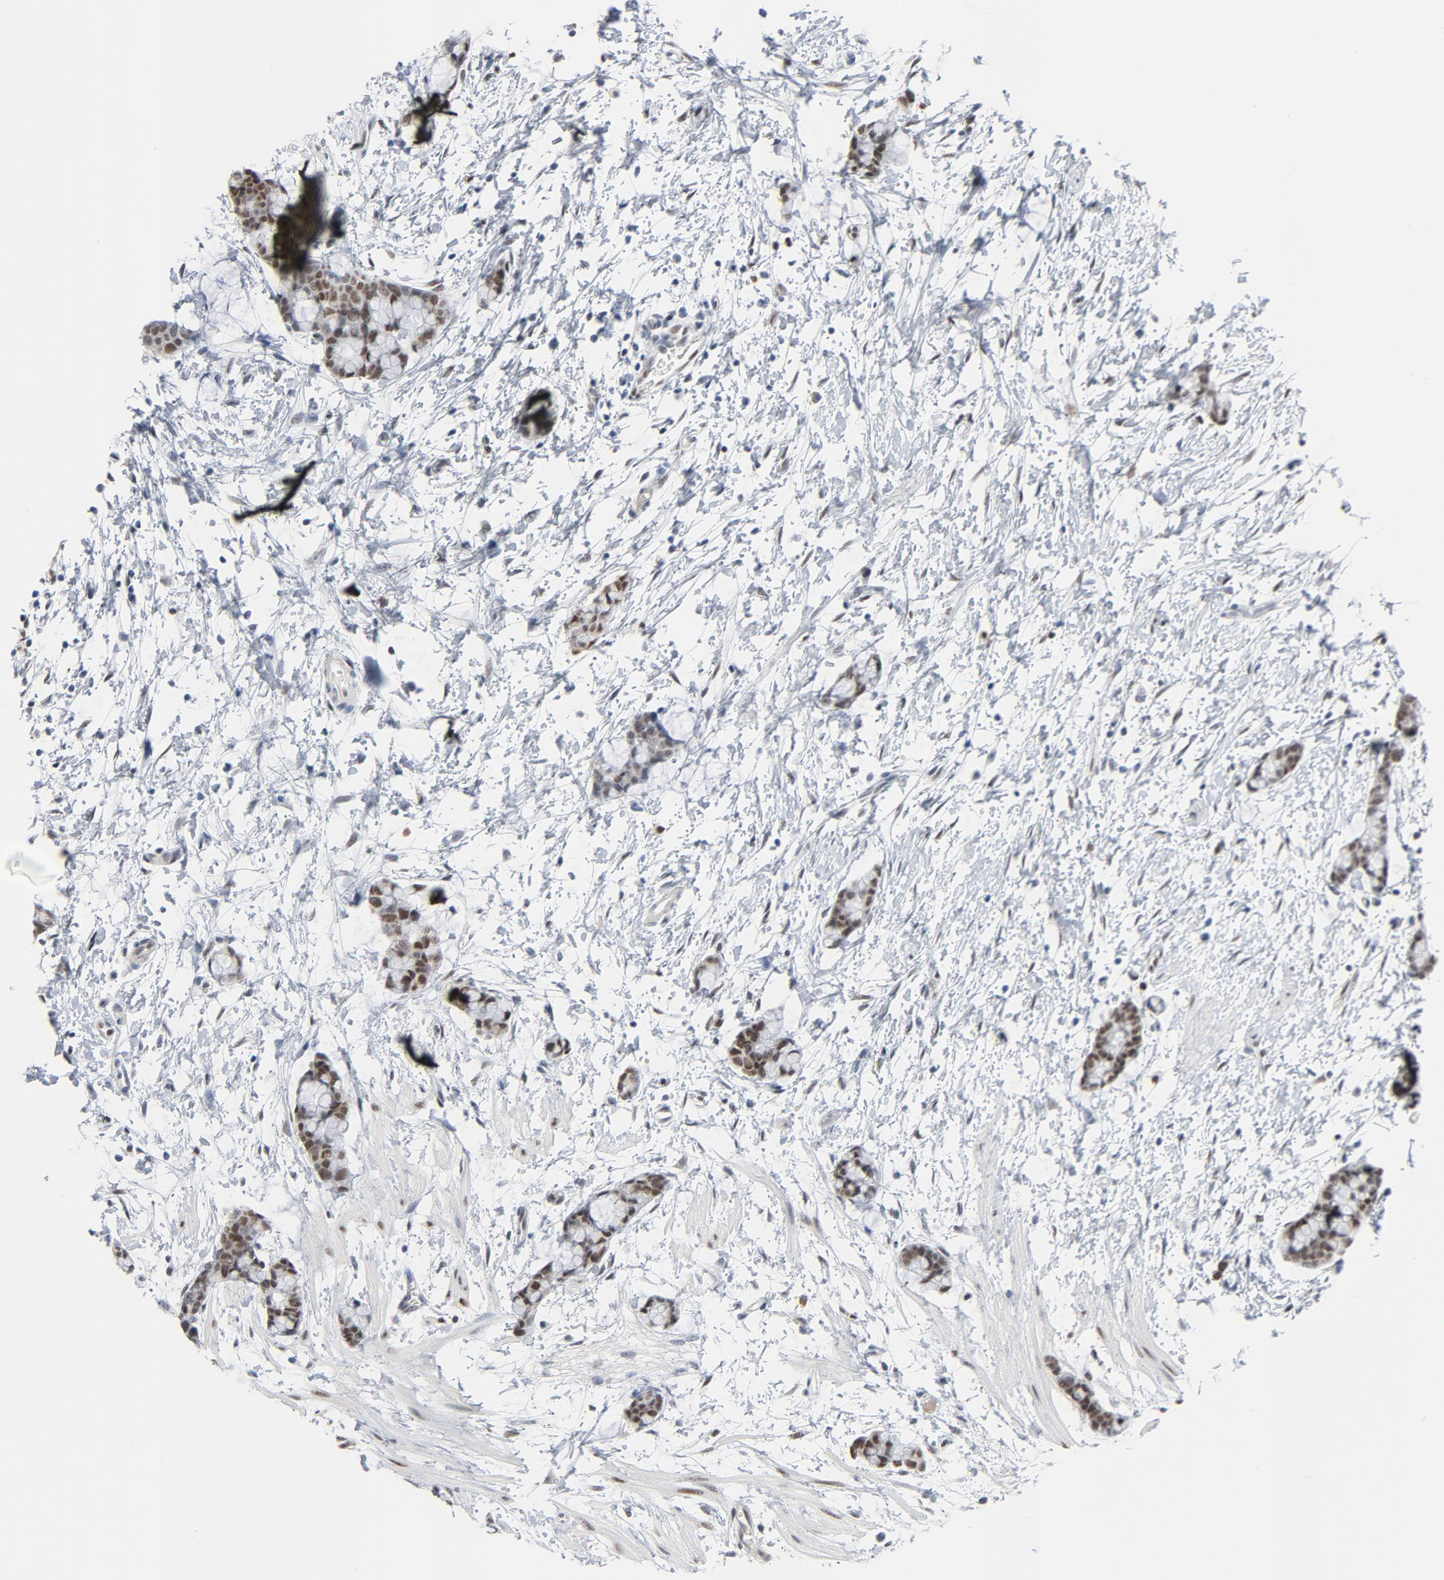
{"staining": {"intensity": "moderate", "quantity": ">75%", "location": "nuclear"}, "tissue": "colorectal cancer", "cell_type": "Tumor cells", "image_type": "cancer", "snomed": [{"axis": "morphology", "description": "Adenocarcinoma, NOS"}, {"axis": "topography", "description": "Colon"}], "caption": "Colorectal adenocarcinoma stained for a protein shows moderate nuclear positivity in tumor cells.", "gene": "FOXP1", "patient": {"sex": "male", "age": 14}}